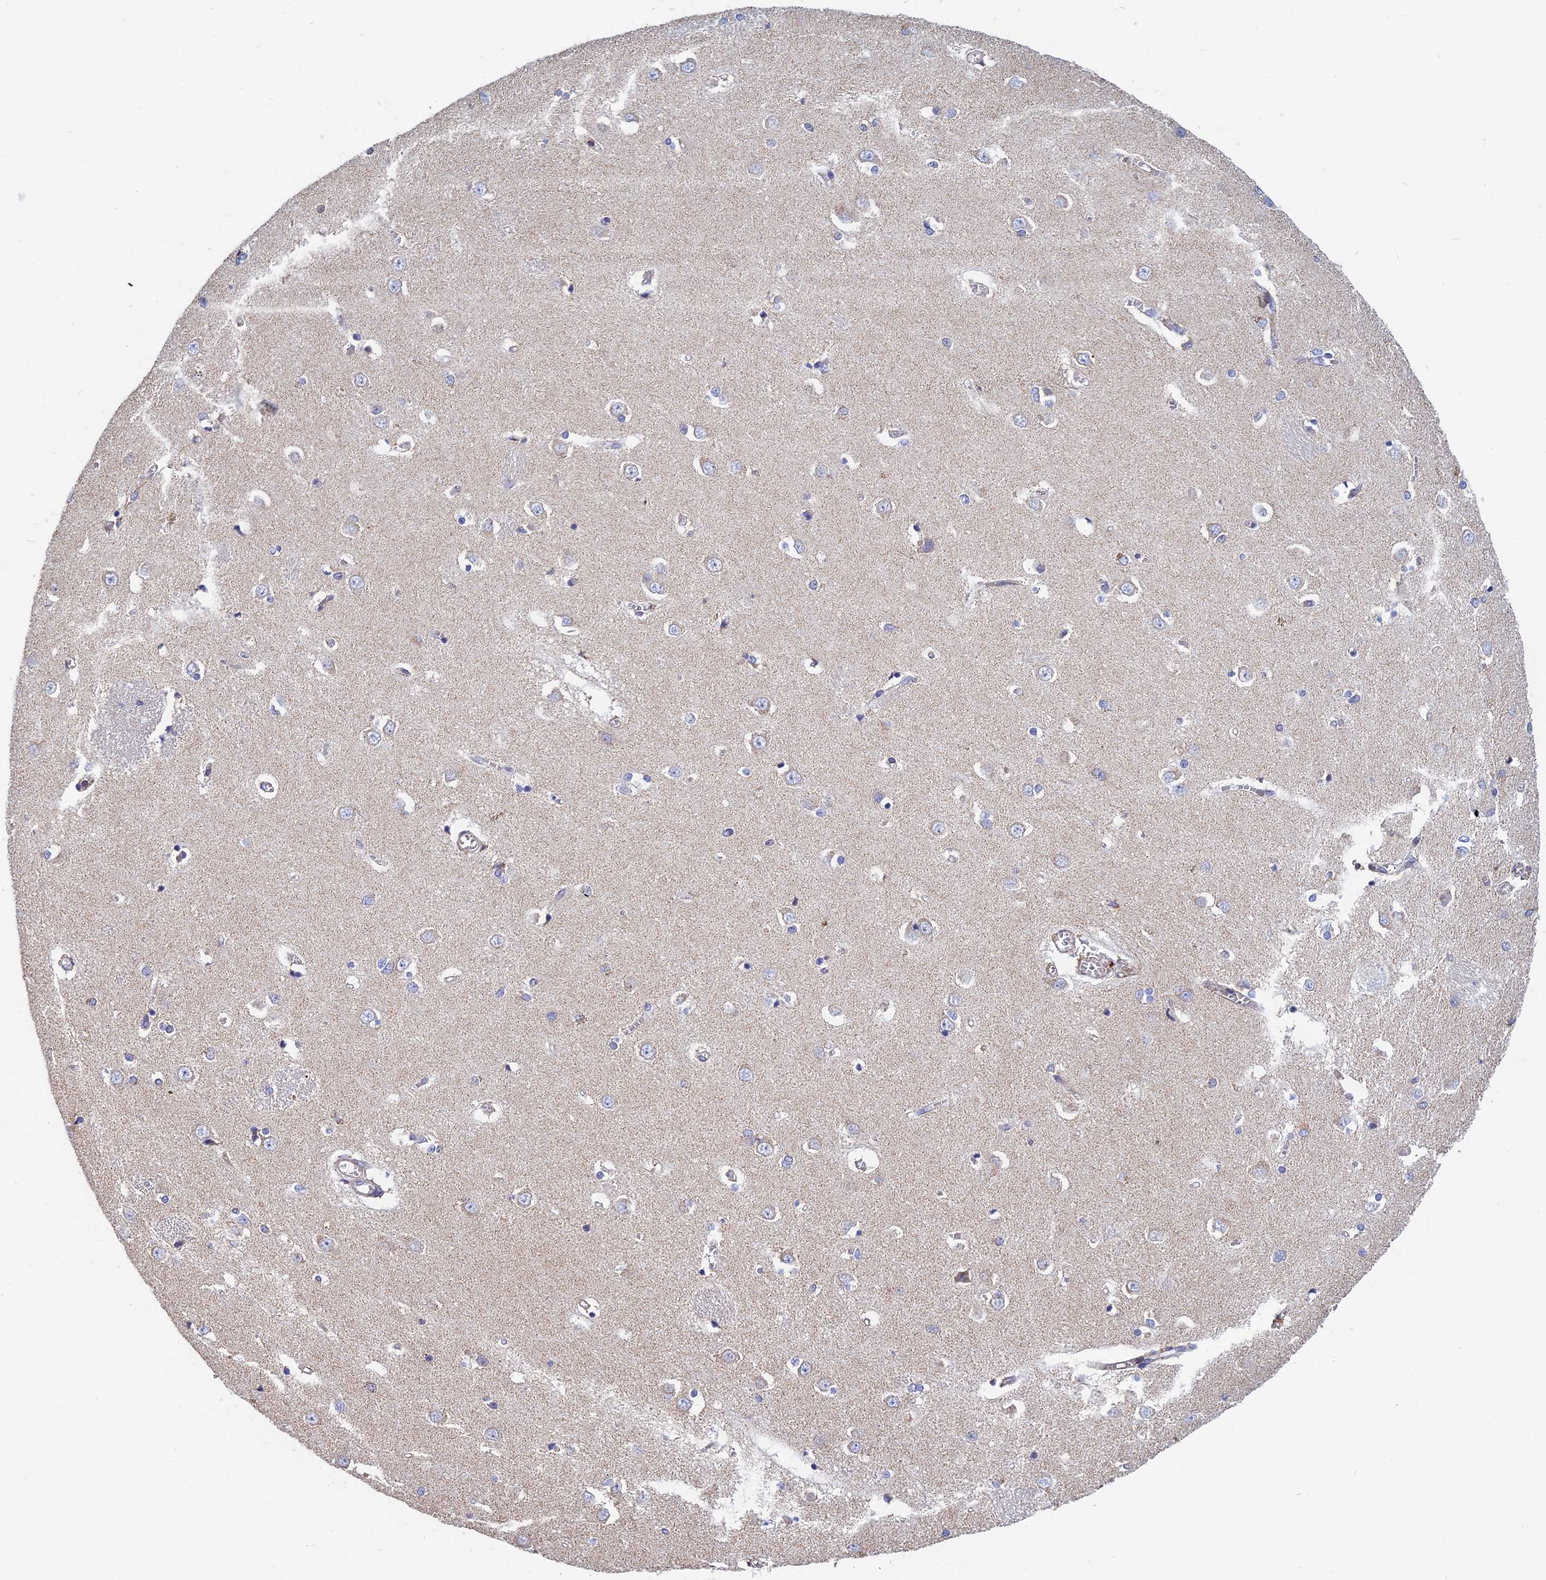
{"staining": {"intensity": "negative", "quantity": "none", "location": "none"}, "tissue": "caudate", "cell_type": "Glial cells", "image_type": "normal", "snomed": [{"axis": "morphology", "description": "Normal tissue, NOS"}, {"axis": "topography", "description": "Lateral ventricle wall"}], "caption": "High magnification brightfield microscopy of normal caudate stained with DAB (brown) and counterstained with hematoxylin (blue): glial cells show no significant expression.", "gene": "HSD17B8", "patient": {"sex": "male", "age": 37}}